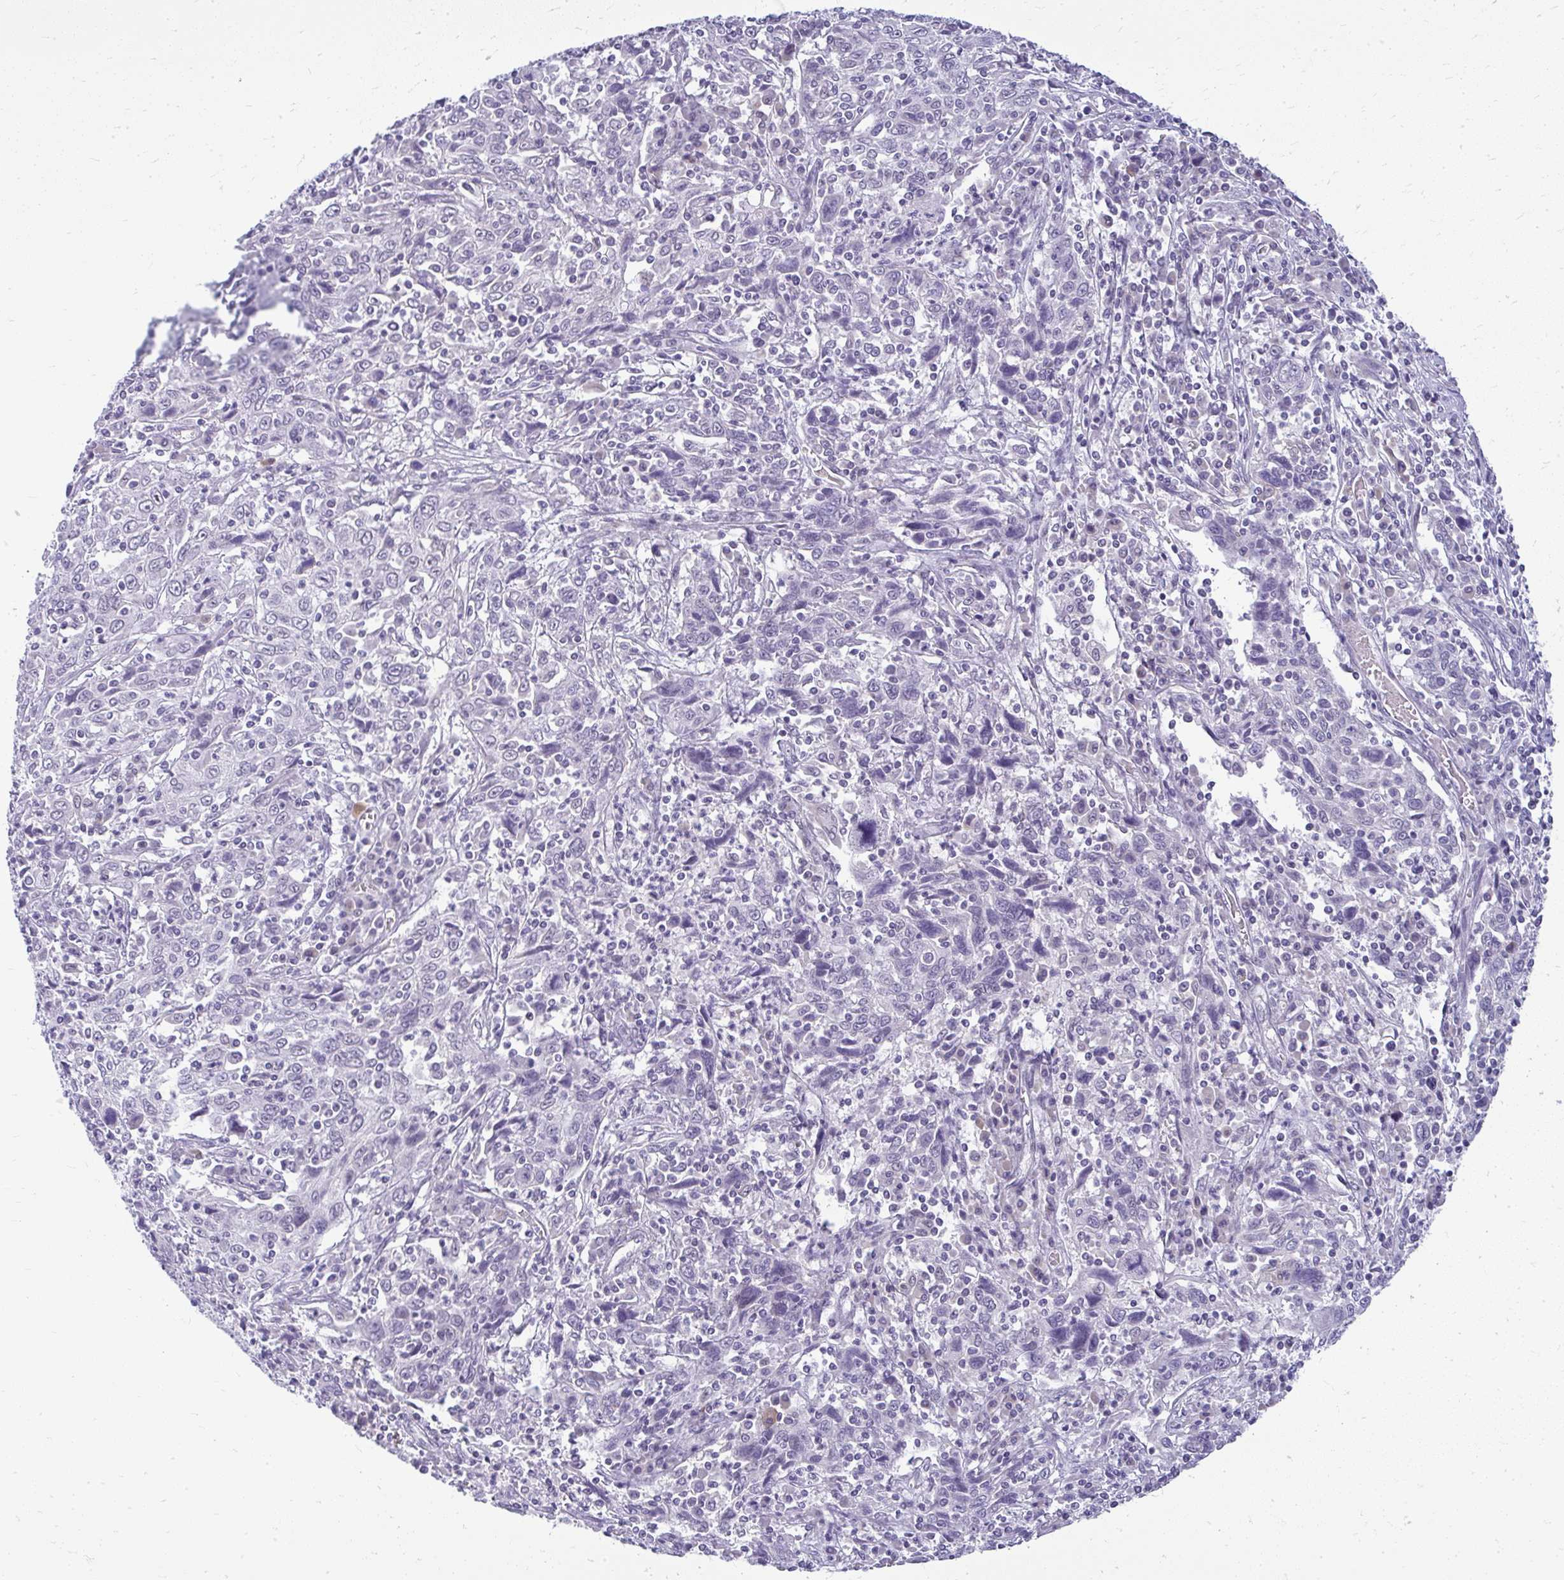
{"staining": {"intensity": "negative", "quantity": "none", "location": "none"}, "tissue": "cervical cancer", "cell_type": "Tumor cells", "image_type": "cancer", "snomed": [{"axis": "morphology", "description": "Squamous cell carcinoma, NOS"}, {"axis": "topography", "description": "Cervix"}], "caption": "Tumor cells are negative for protein expression in human cervical squamous cell carcinoma. (DAB immunohistochemistry visualized using brightfield microscopy, high magnification).", "gene": "TEX33", "patient": {"sex": "female", "age": 46}}